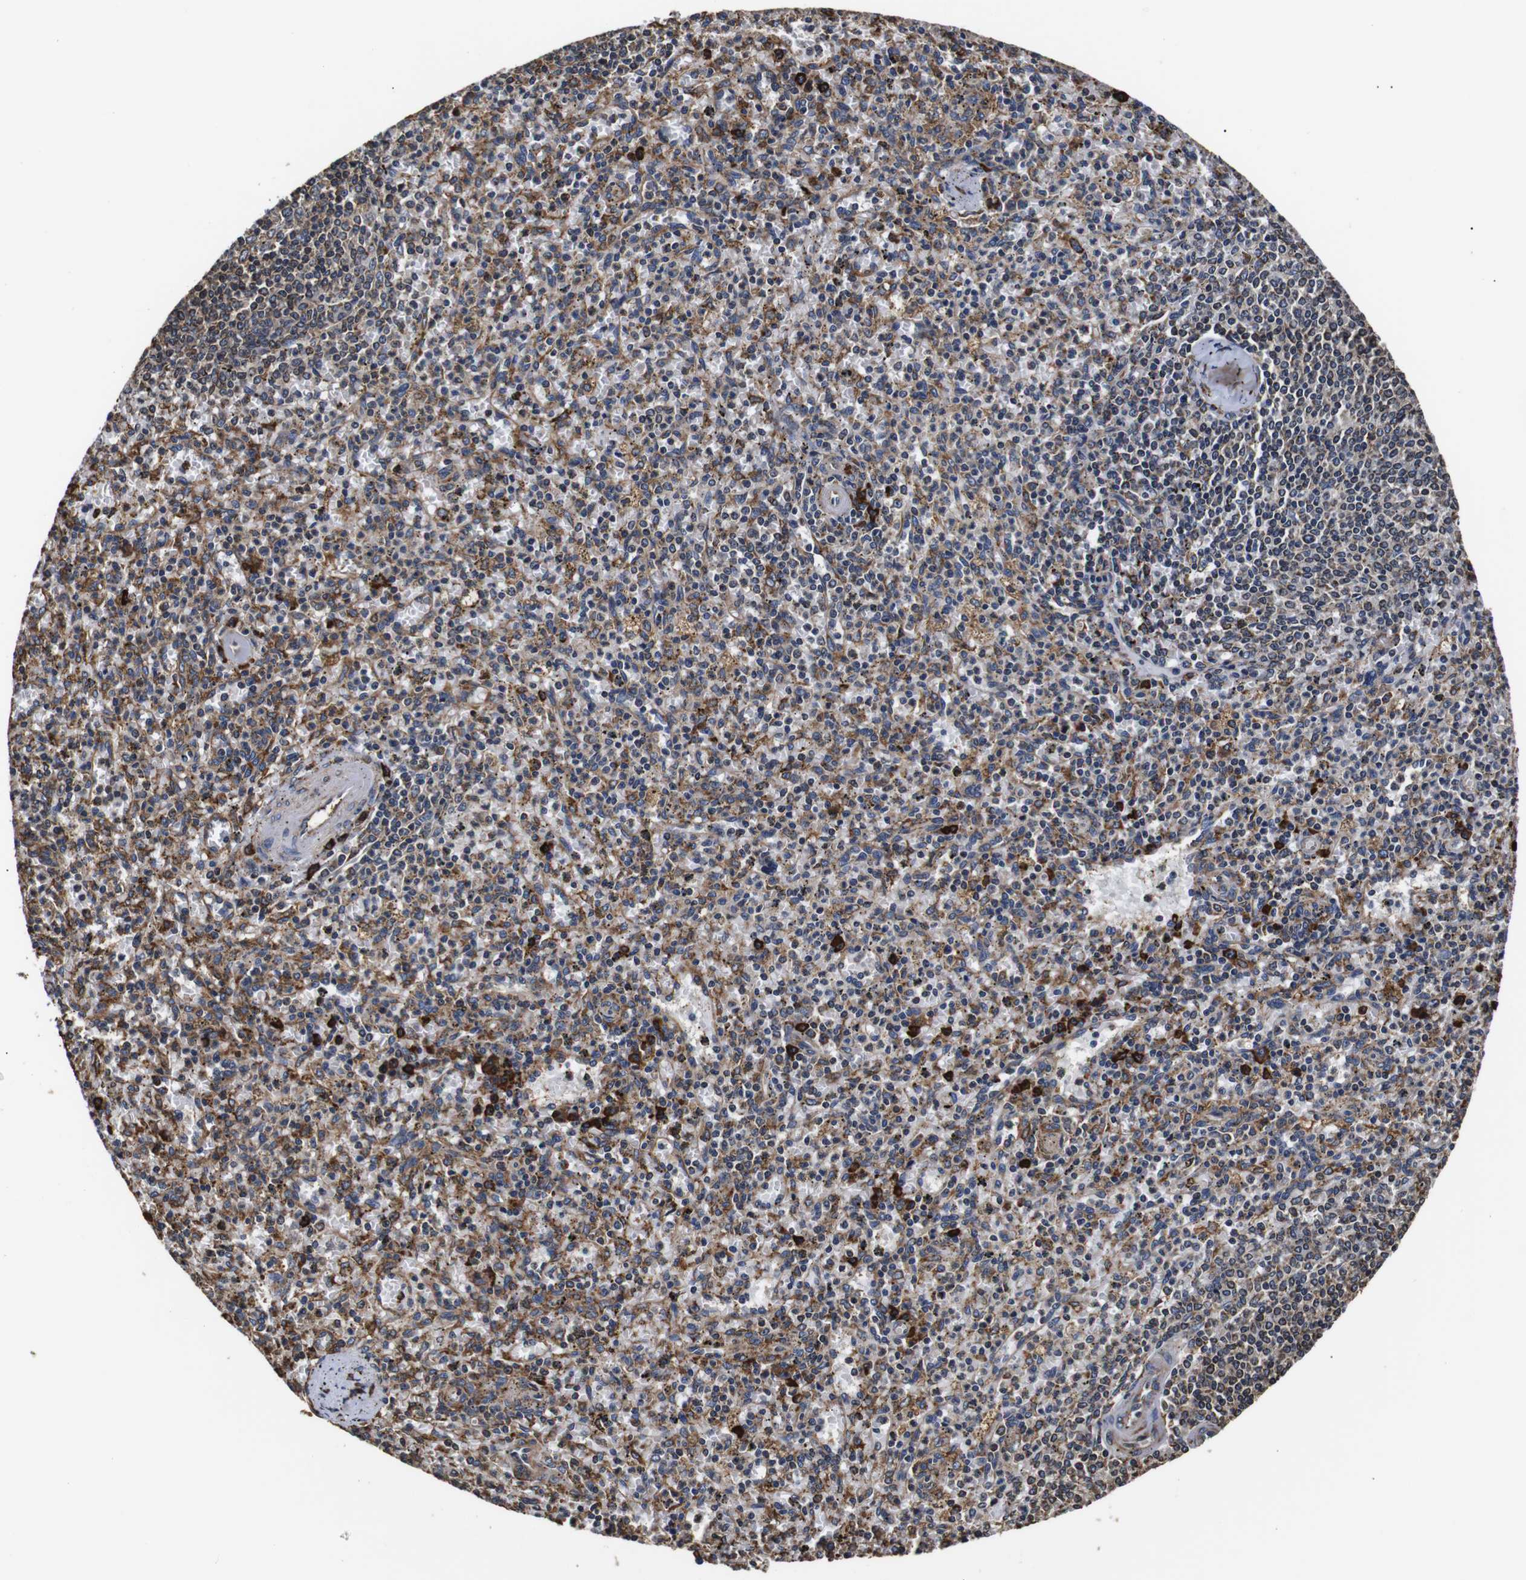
{"staining": {"intensity": "moderate", "quantity": ">75%", "location": "cytoplasmic/membranous"}, "tissue": "spleen", "cell_type": "Cells in red pulp", "image_type": "normal", "snomed": [{"axis": "morphology", "description": "Normal tissue, NOS"}, {"axis": "topography", "description": "Spleen"}], "caption": "Brown immunohistochemical staining in unremarkable human spleen exhibits moderate cytoplasmic/membranous positivity in about >75% of cells in red pulp.", "gene": "HHIP", "patient": {"sex": "male", "age": 72}}